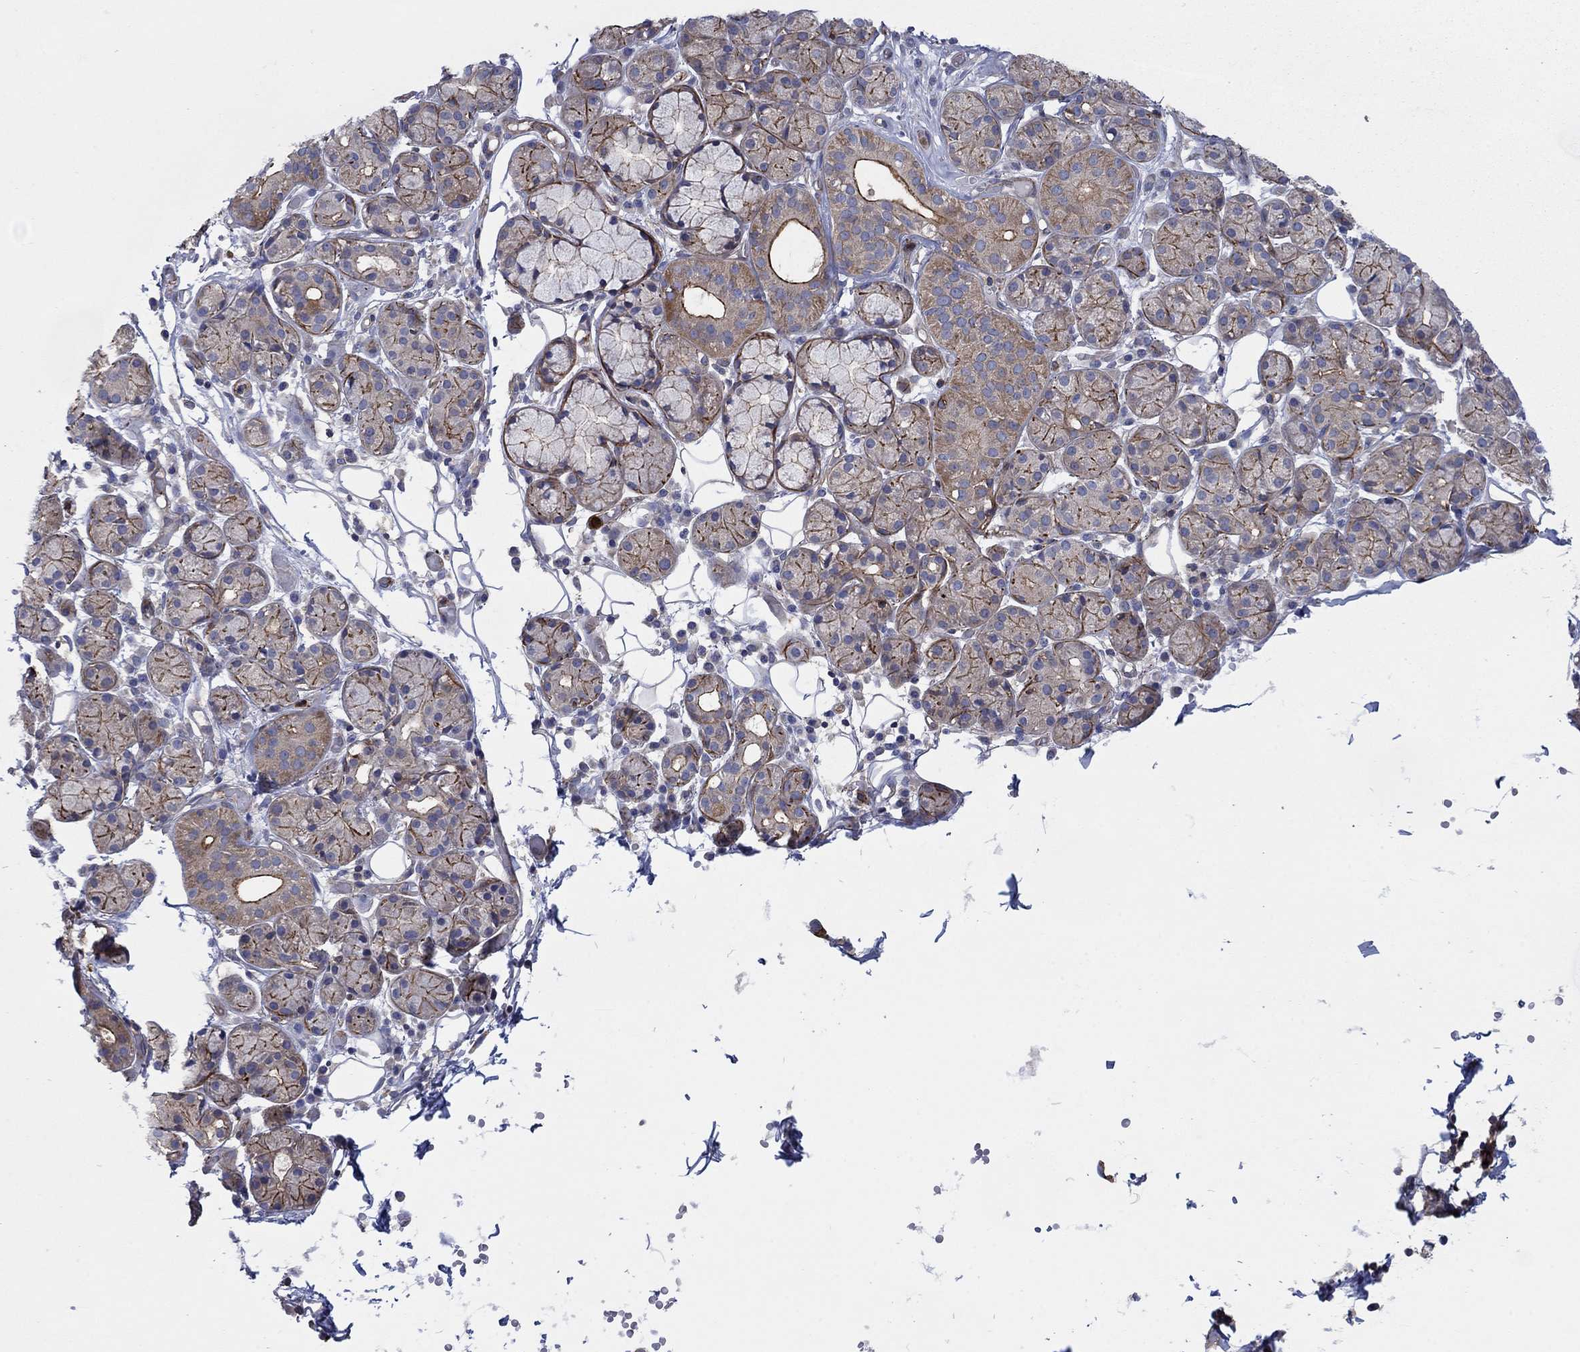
{"staining": {"intensity": "moderate", "quantity": "25%-75%", "location": "cytoplasmic/membranous"}, "tissue": "salivary gland", "cell_type": "Glandular cells", "image_type": "normal", "snomed": [{"axis": "morphology", "description": "Normal tissue, NOS"}, {"axis": "topography", "description": "Salivary gland"}, {"axis": "topography", "description": "Peripheral nerve tissue"}], "caption": "A high-resolution image shows immunohistochemistry staining of benign salivary gland, which reveals moderate cytoplasmic/membranous positivity in about 25%-75% of glandular cells. (DAB = brown stain, brightfield microscopy at high magnification).", "gene": "PAG1", "patient": {"sex": "male", "age": 71}}